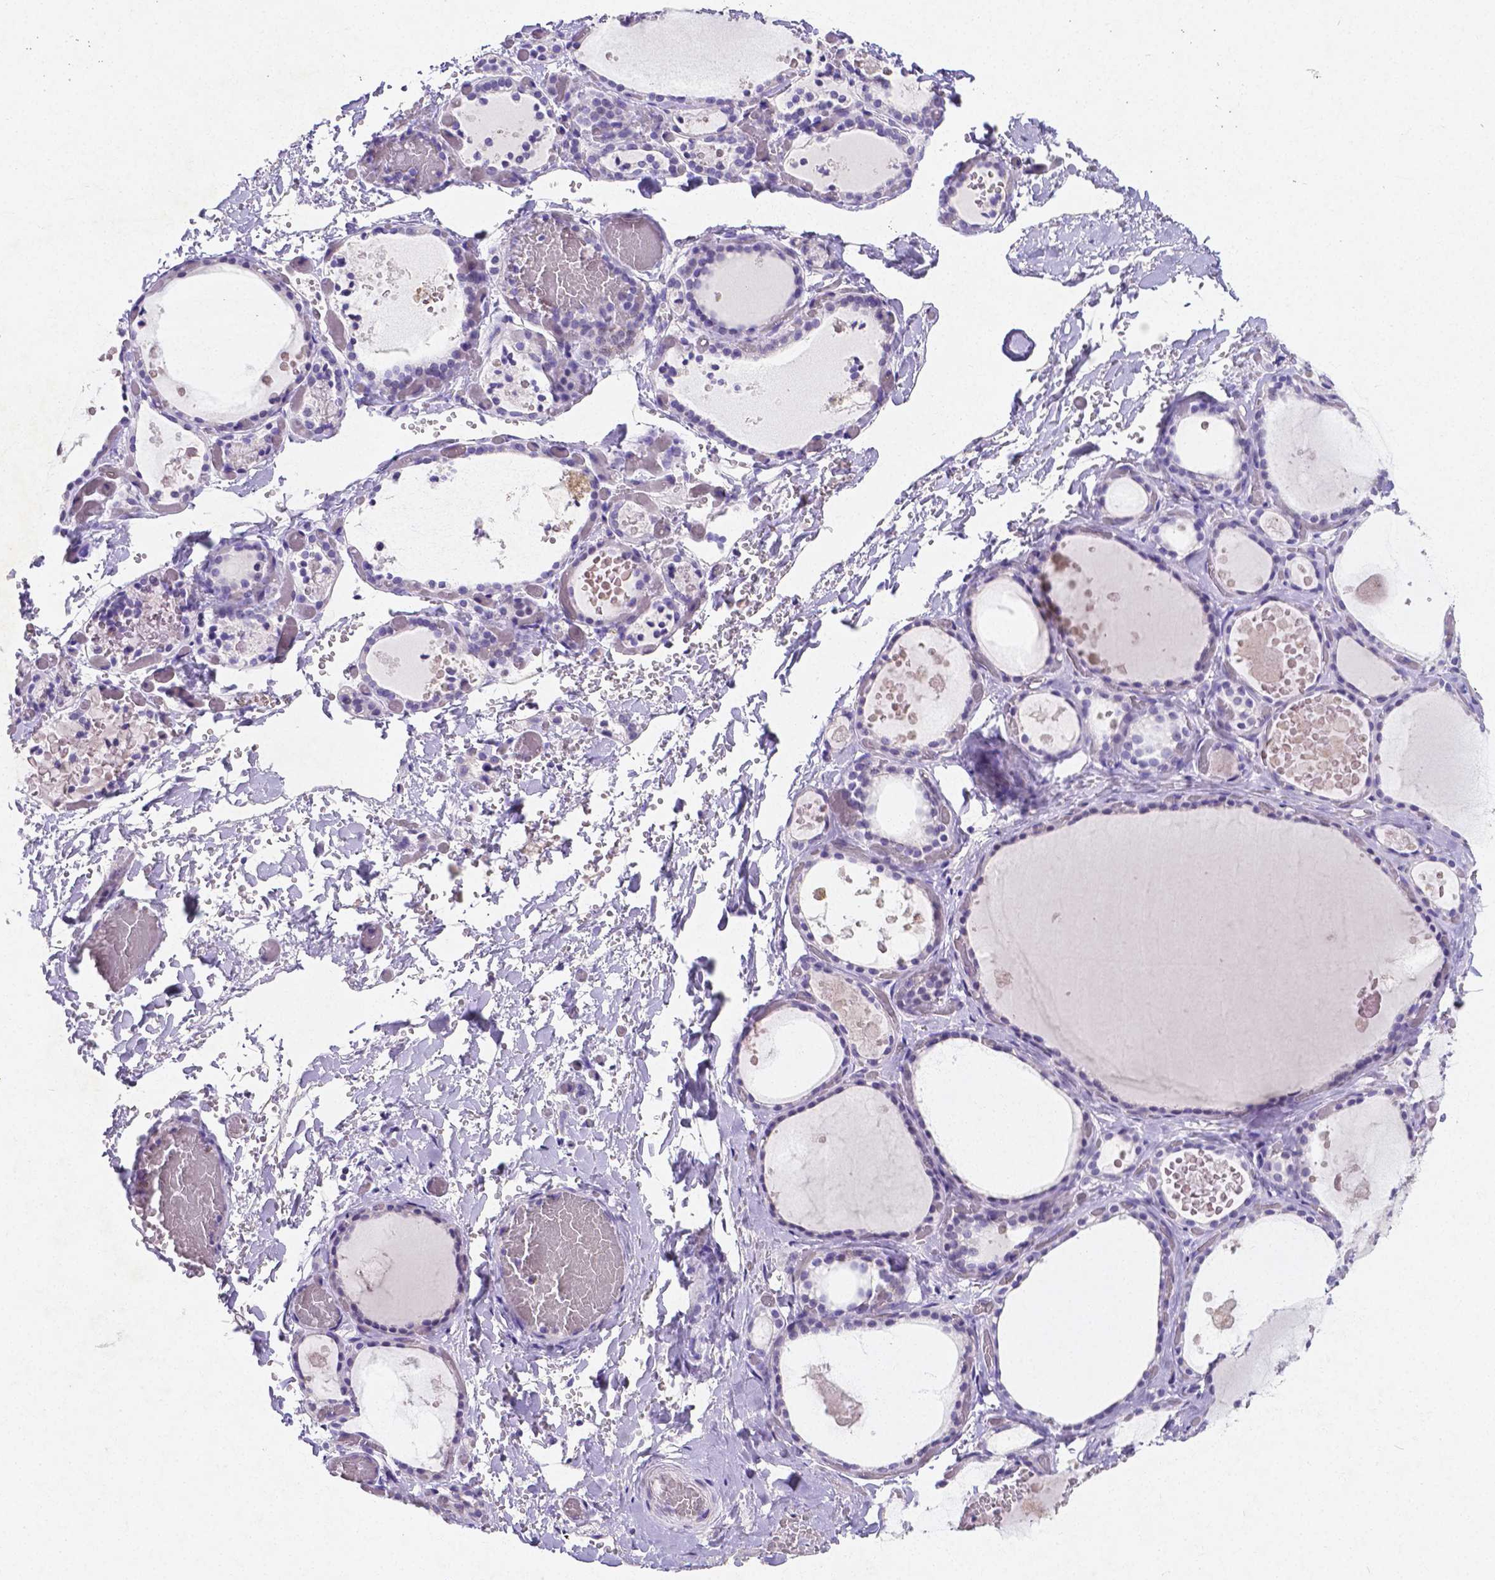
{"staining": {"intensity": "negative", "quantity": "none", "location": "none"}, "tissue": "thyroid gland", "cell_type": "Glandular cells", "image_type": "normal", "snomed": [{"axis": "morphology", "description": "Normal tissue, NOS"}, {"axis": "topography", "description": "Thyroid gland"}], "caption": "The photomicrograph displays no staining of glandular cells in normal thyroid gland. (DAB IHC visualized using brightfield microscopy, high magnification).", "gene": "SATB2", "patient": {"sex": "female", "age": 56}}